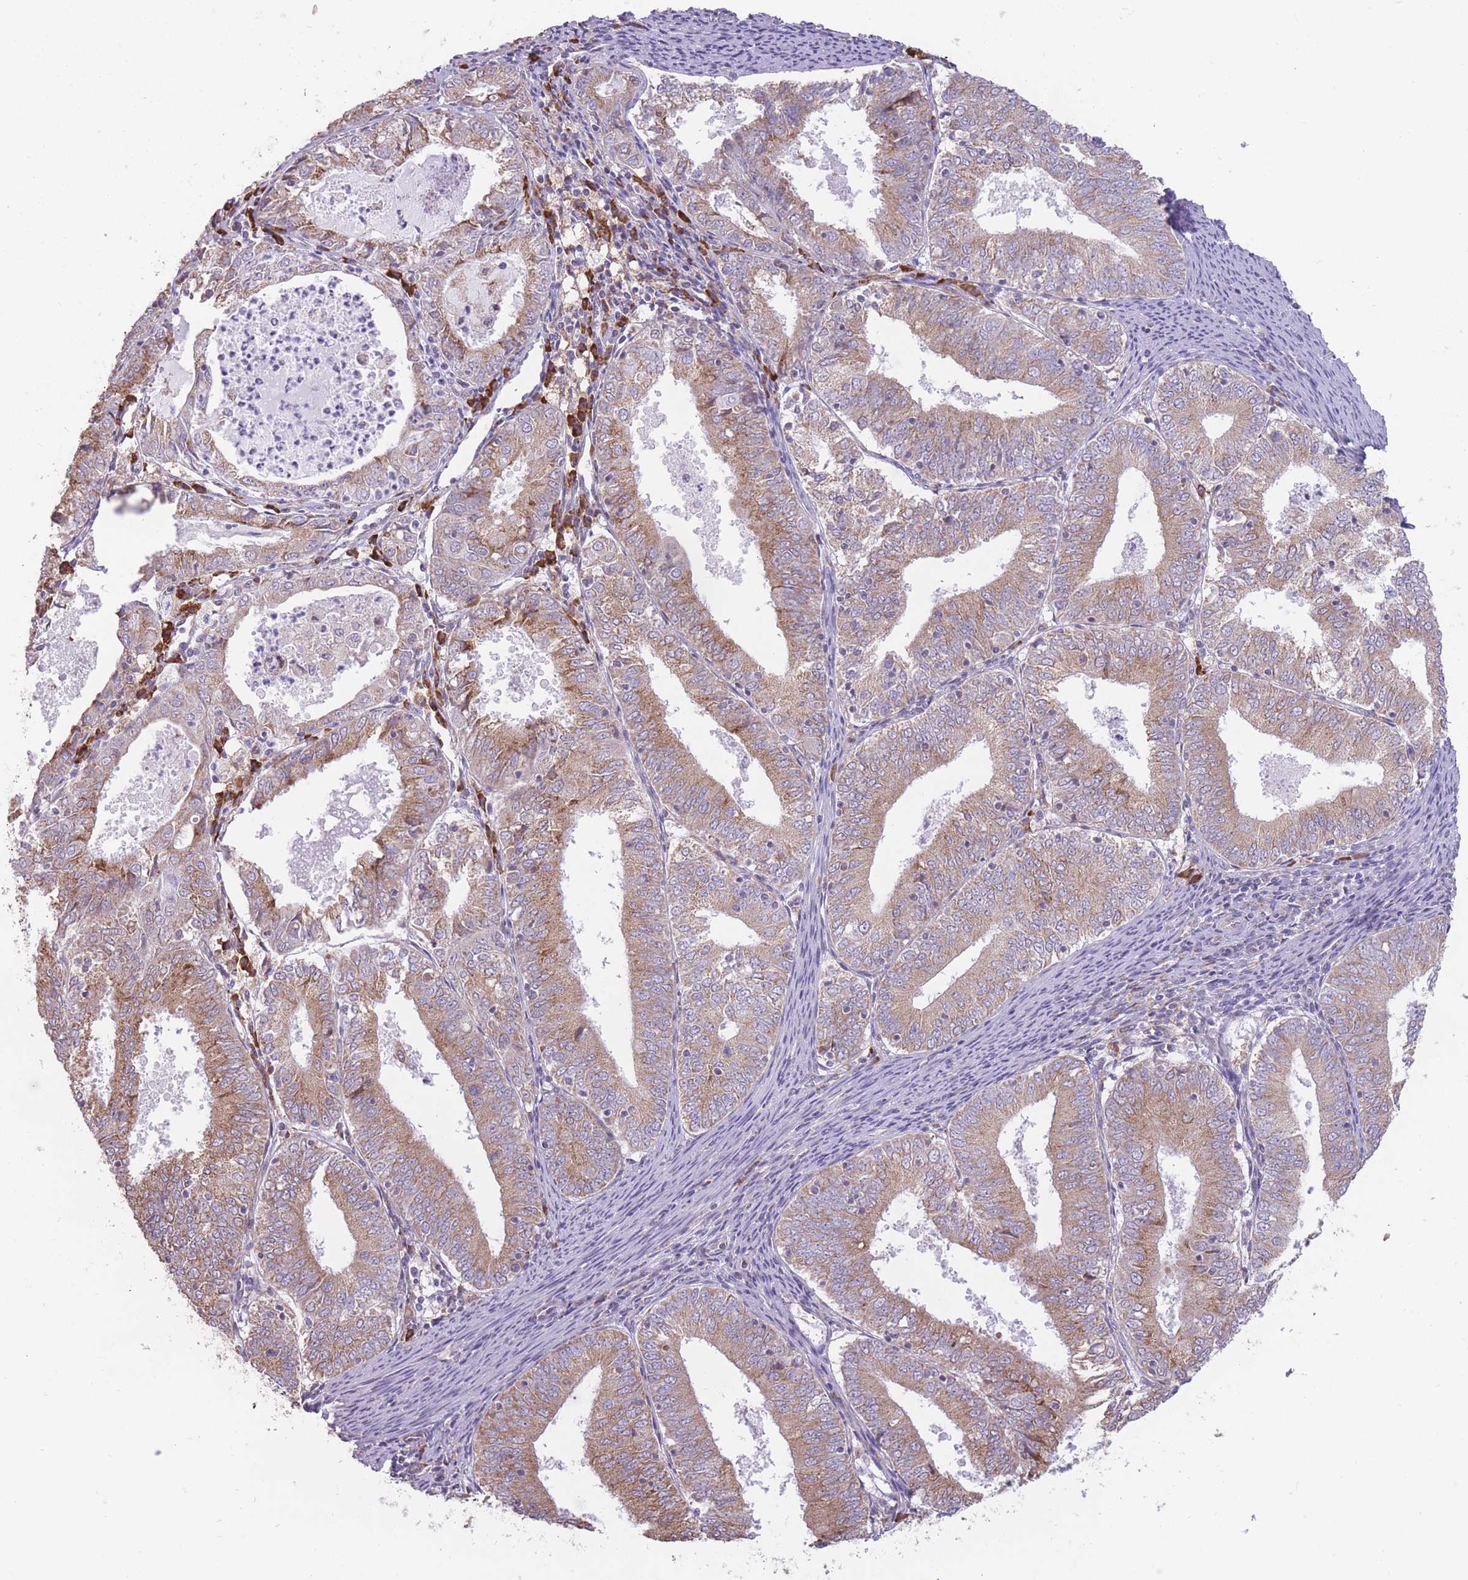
{"staining": {"intensity": "moderate", "quantity": ">75%", "location": "cytoplasmic/membranous"}, "tissue": "endometrial cancer", "cell_type": "Tumor cells", "image_type": "cancer", "snomed": [{"axis": "morphology", "description": "Adenocarcinoma, NOS"}, {"axis": "topography", "description": "Endometrium"}], "caption": "A brown stain highlights moderate cytoplasmic/membranous staining of a protein in adenocarcinoma (endometrial) tumor cells.", "gene": "TRAPPC5", "patient": {"sex": "female", "age": 57}}